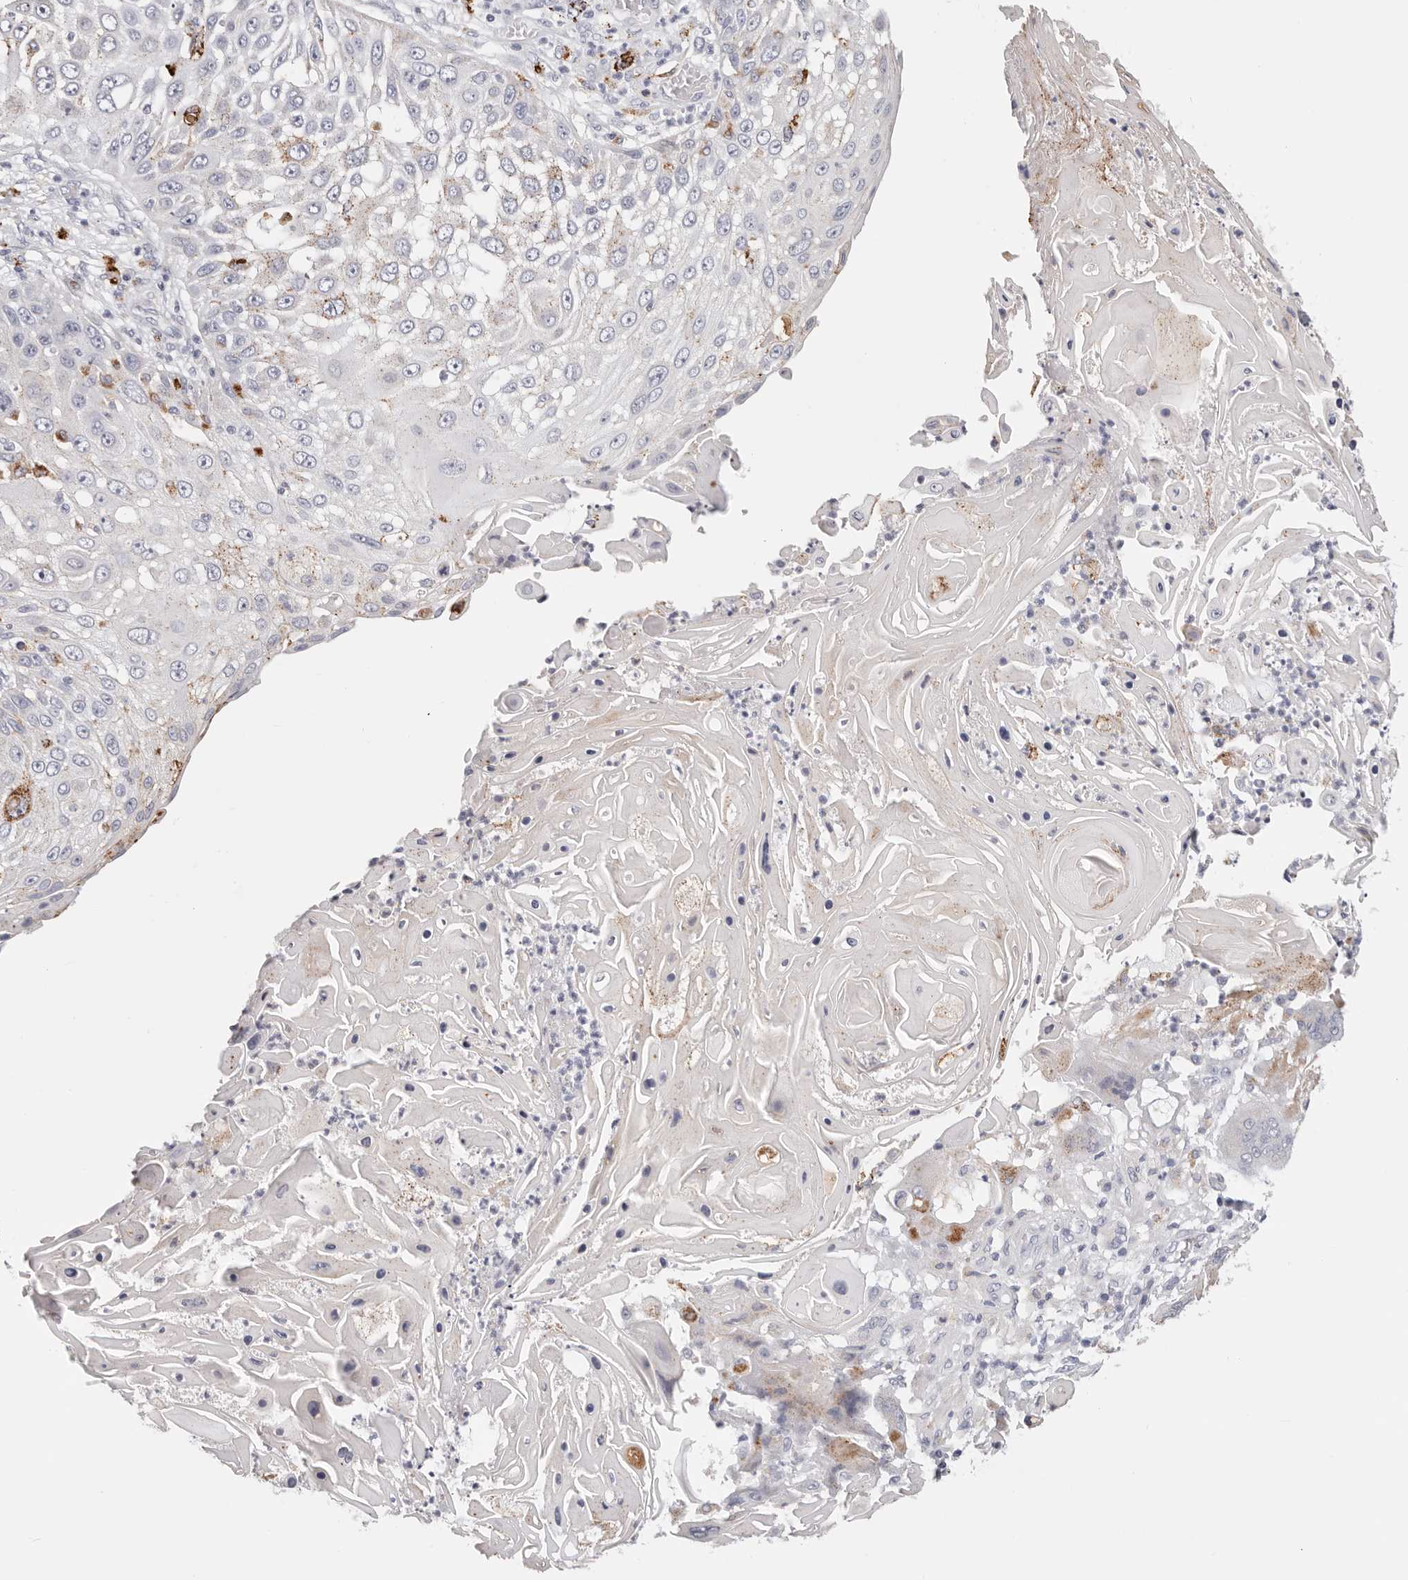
{"staining": {"intensity": "moderate", "quantity": "<25%", "location": "cytoplasmic/membranous"}, "tissue": "skin cancer", "cell_type": "Tumor cells", "image_type": "cancer", "snomed": [{"axis": "morphology", "description": "Squamous cell carcinoma, NOS"}, {"axis": "topography", "description": "Skin"}], "caption": "Immunohistochemical staining of human skin cancer exhibits low levels of moderate cytoplasmic/membranous positivity in about <25% of tumor cells.", "gene": "STKLD1", "patient": {"sex": "female", "age": 44}}